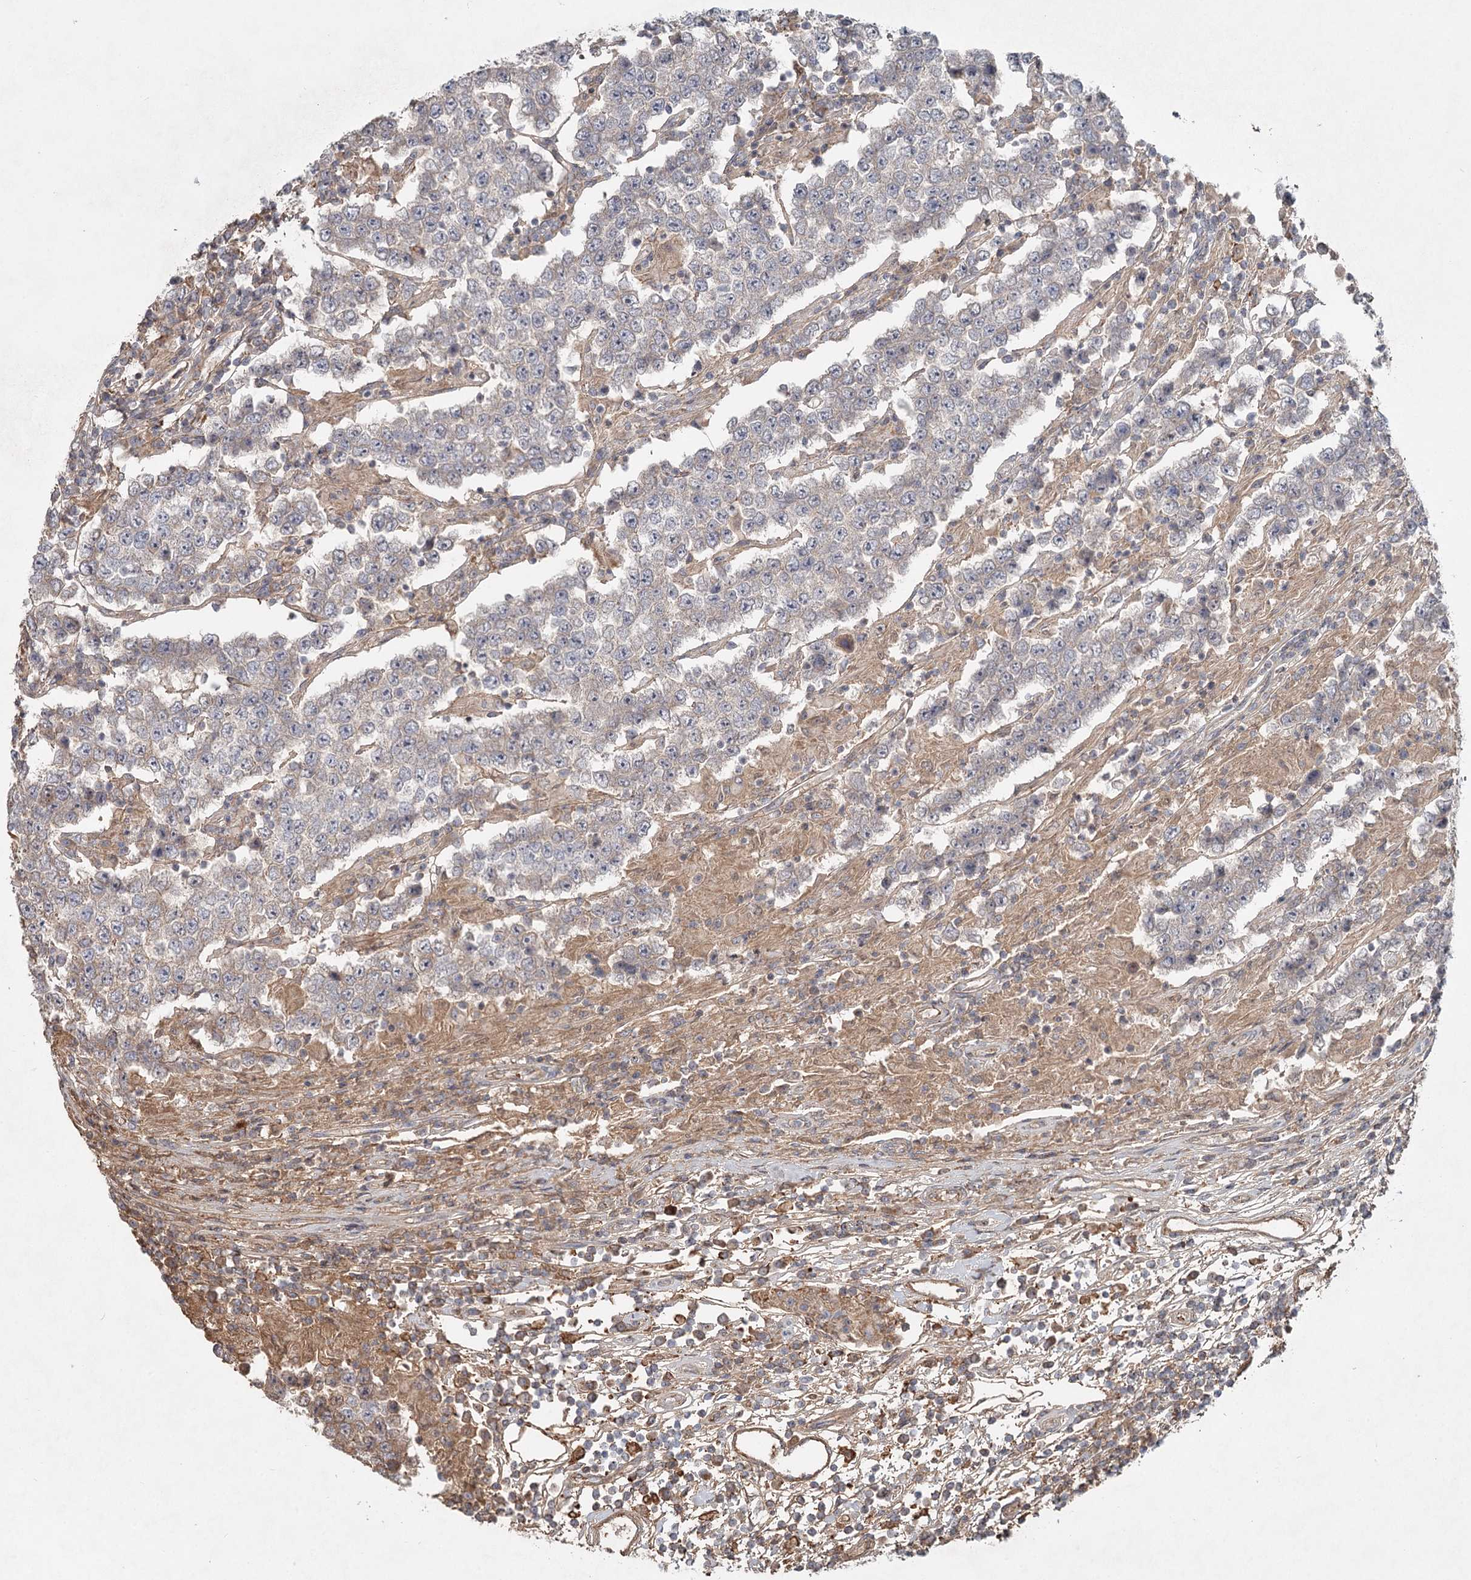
{"staining": {"intensity": "negative", "quantity": "none", "location": "none"}, "tissue": "testis cancer", "cell_type": "Tumor cells", "image_type": "cancer", "snomed": [{"axis": "morphology", "description": "Normal tissue, NOS"}, {"axis": "morphology", "description": "Urothelial carcinoma, High grade"}, {"axis": "morphology", "description": "Seminoma, NOS"}, {"axis": "morphology", "description": "Carcinoma, Embryonal, NOS"}, {"axis": "topography", "description": "Urinary bladder"}, {"axis": "topography", "description": "Testis"}], "caption": "An IHC image of testis embryonal carcinoma is shown. There is no staining in tumor cells of testis embryonal carcinoma. Brightfield microscopy of immunohistochemistry (IHC) stained with DAB (brown) and hematoxylin (blue), captured at high magnification.", "gene": "DHRS9", "patient": {"sex": "male", "age": 41}}